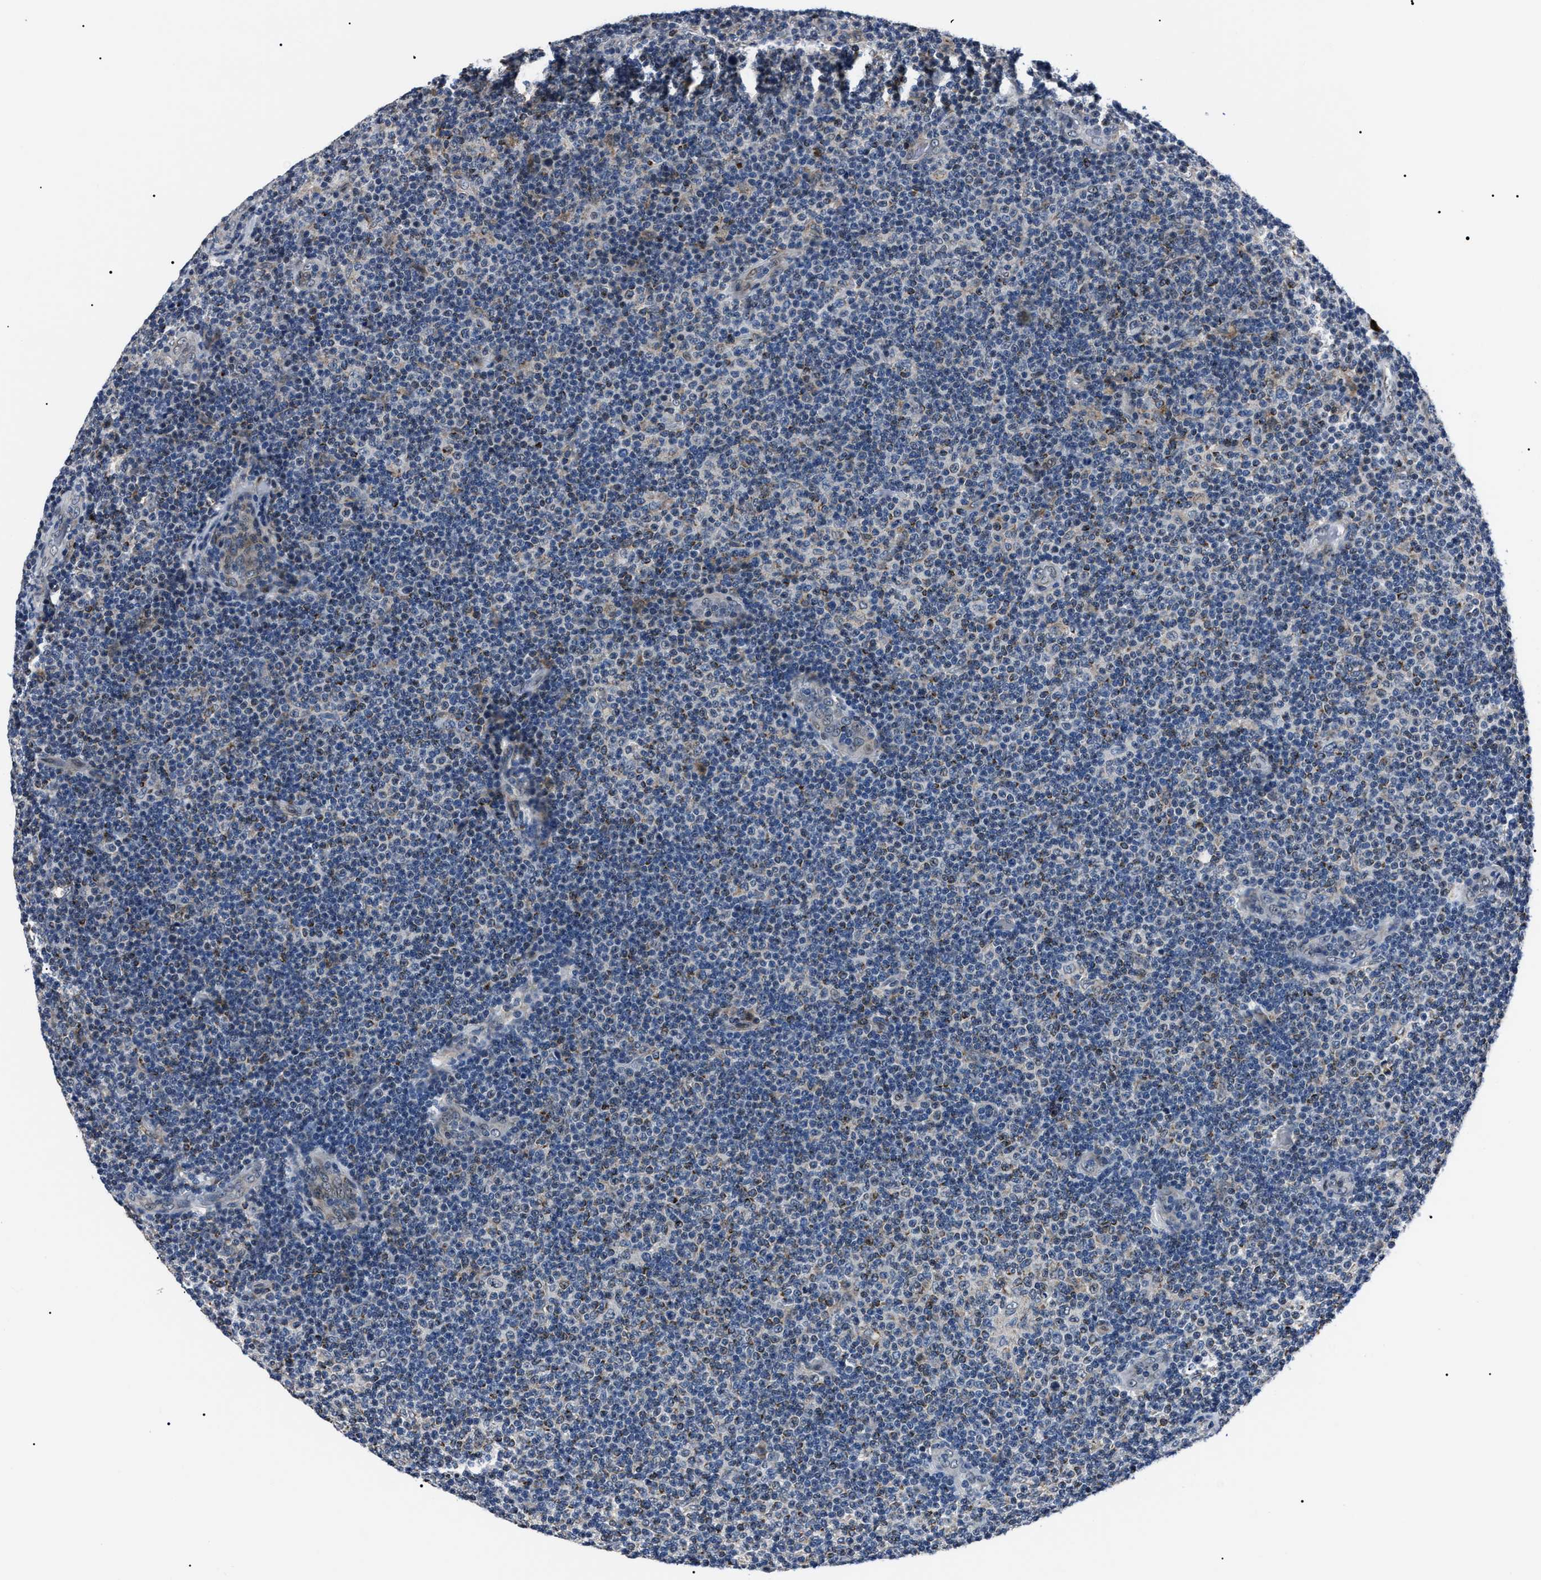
{"staining": {"intensity": "negative", "quantity": "none", "location": "none"}, "tissue": "lymphoma", "cell_type": "Tumor cells", "image_type": "cancer", "snomed": [{"axis": "morphology", "description": "Malignant lymphoma, non-Hodgkin's type, Low grade"}, {"axis": "topography", "description": "Lymph node"}], "caption": "Image shows no significant protein positivity in tumor cells of lymphoma.", "gene": "LRRC14", "patient": {"sex": "male", "age": 83}}